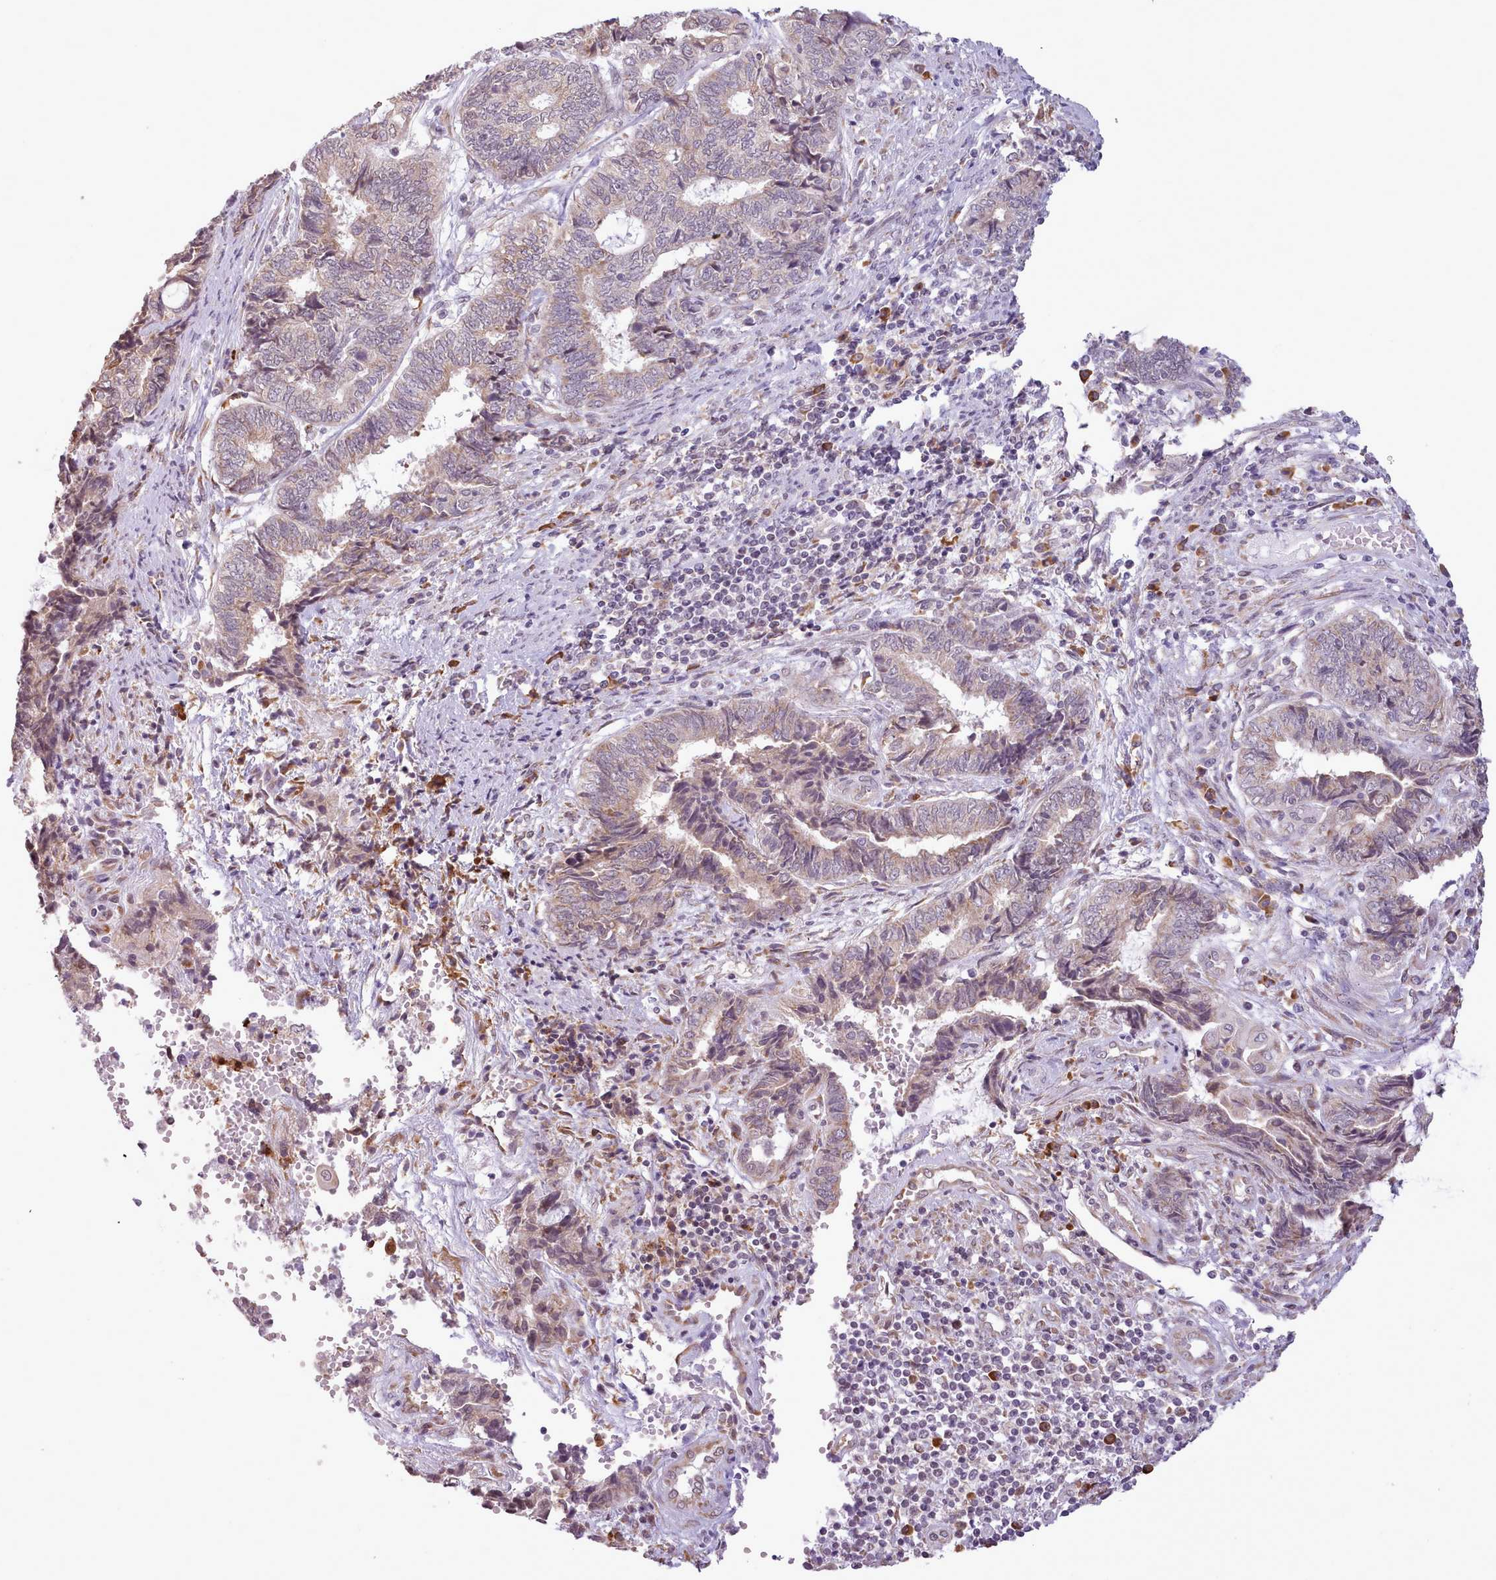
{"staining": {"intensity": "weak", "quantity": "25%-75%", "location": "cytoplasmic/membranous"}, "tissue": "endometrial cancer", "cell_type": "Tumor cells", "image_type": "cancer", "snomed": [{"axis": "morphology", "description": "Adenocarcinoma, NOS"}, {"axis": "topography", "description": "Uterus"}, {"axis": "topography", "description": "Endometrium"}], "caption": "Protein expression analysis of endometrial adenocarcinoma shows weak cytoplasmic/membranous expression in approximately 25%-75% of tumor cells. (DAB (3,3'-diaminobenzidine) = brown stain, brightfield microscopy at high magnification).", "gene": "SEC61B", "patient": {"sex": "female", "age": 70}}